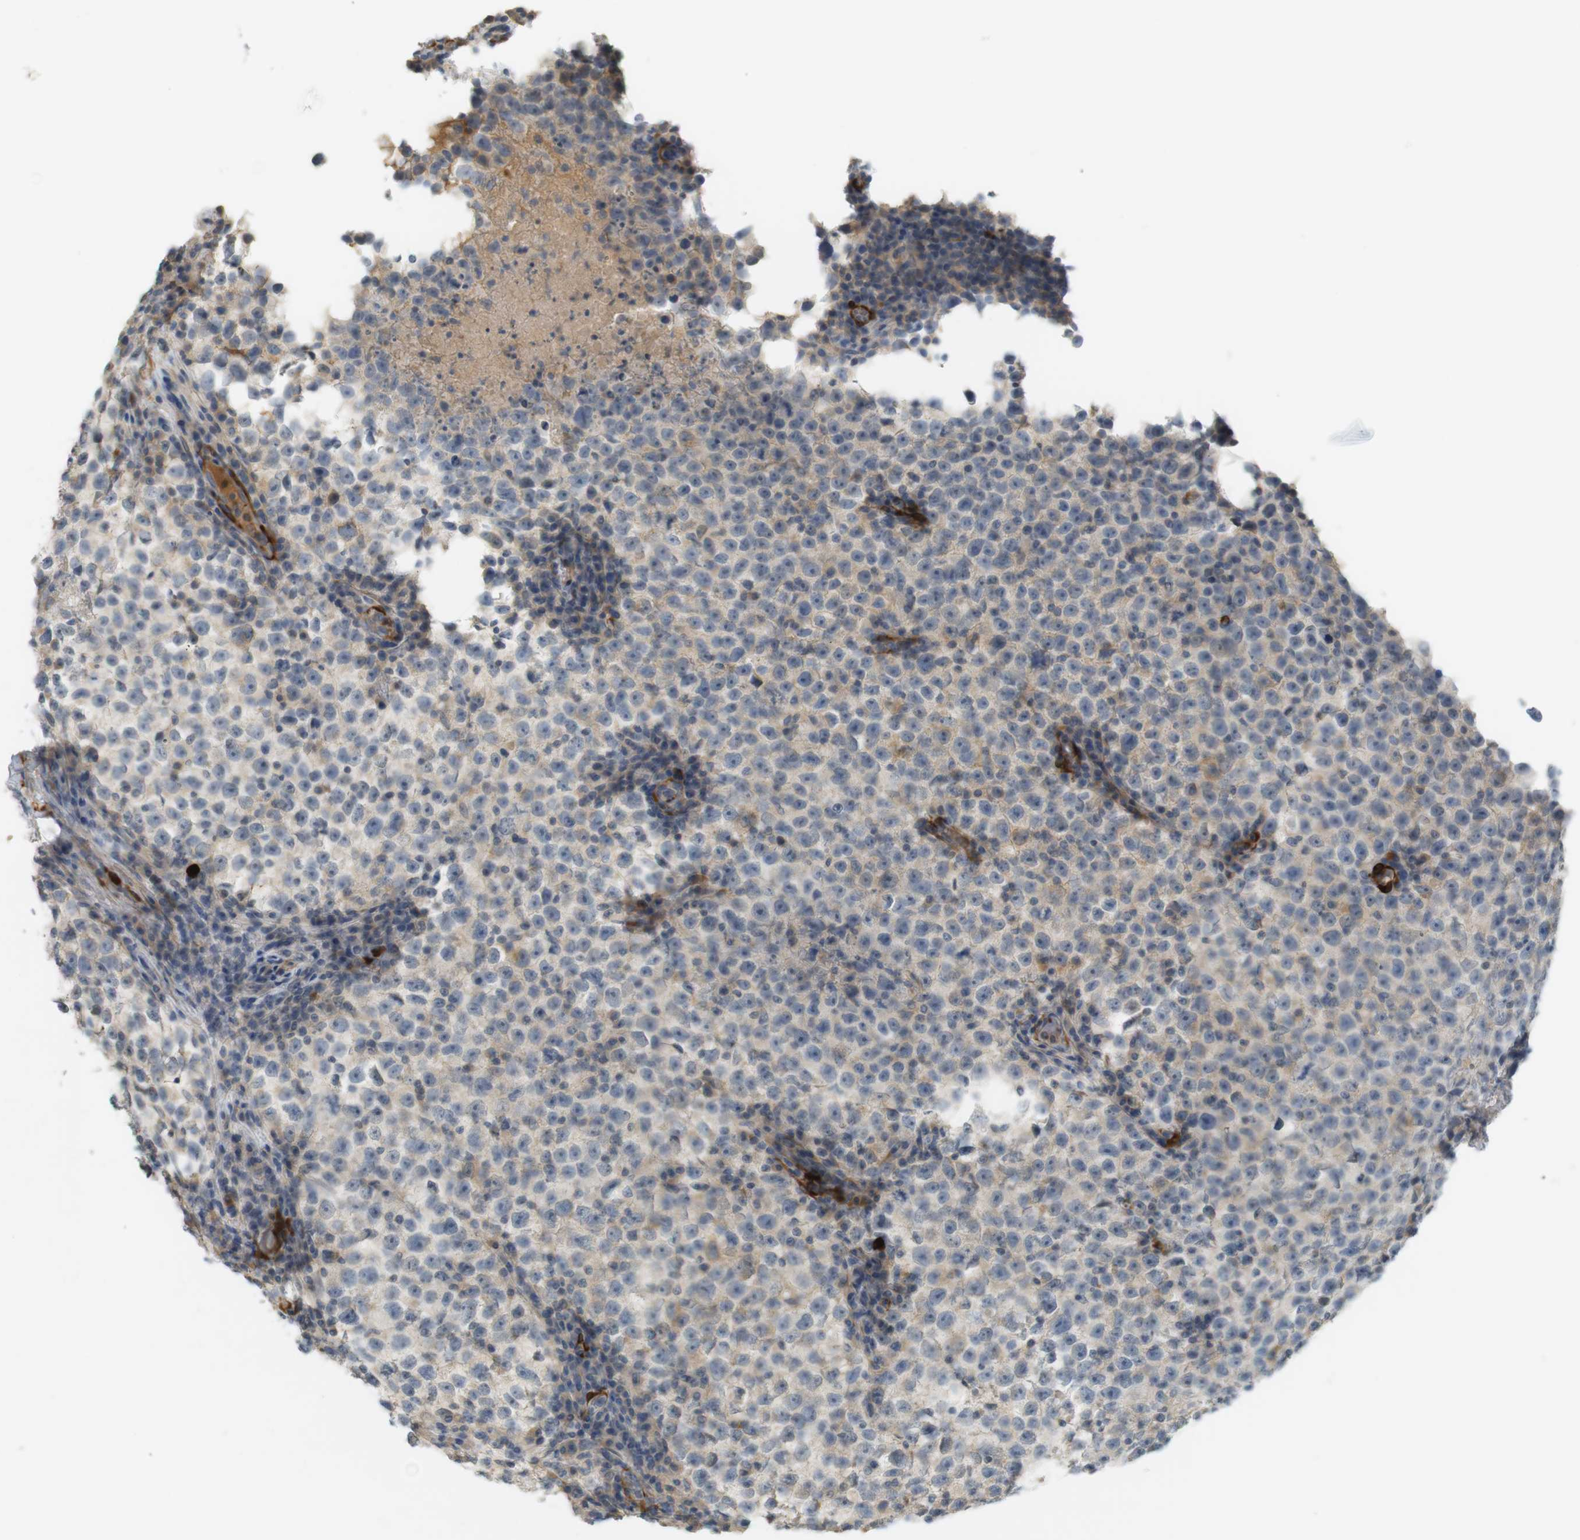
{"staining": {"intensity": "weak", "quantity": "25%-75%", "location": "cytoplasmic/membranous"}, "tissue": "testis cancer", "cell_type": "Tumor cells", "image_type": "cancer", "snomed": [{"axis": "morphology", "description": "Seminoma, NOS"}, {"axis": "topography", "description": "Testis"}], "caption": "Human seminoma (testis) stained for a protein (brown) shows weak cytoplasmic/membranous positive staining in about 25%-75% of tumor cells.", "gene": "PDE3A", "patient": {"sex": "male", "age": 22}}